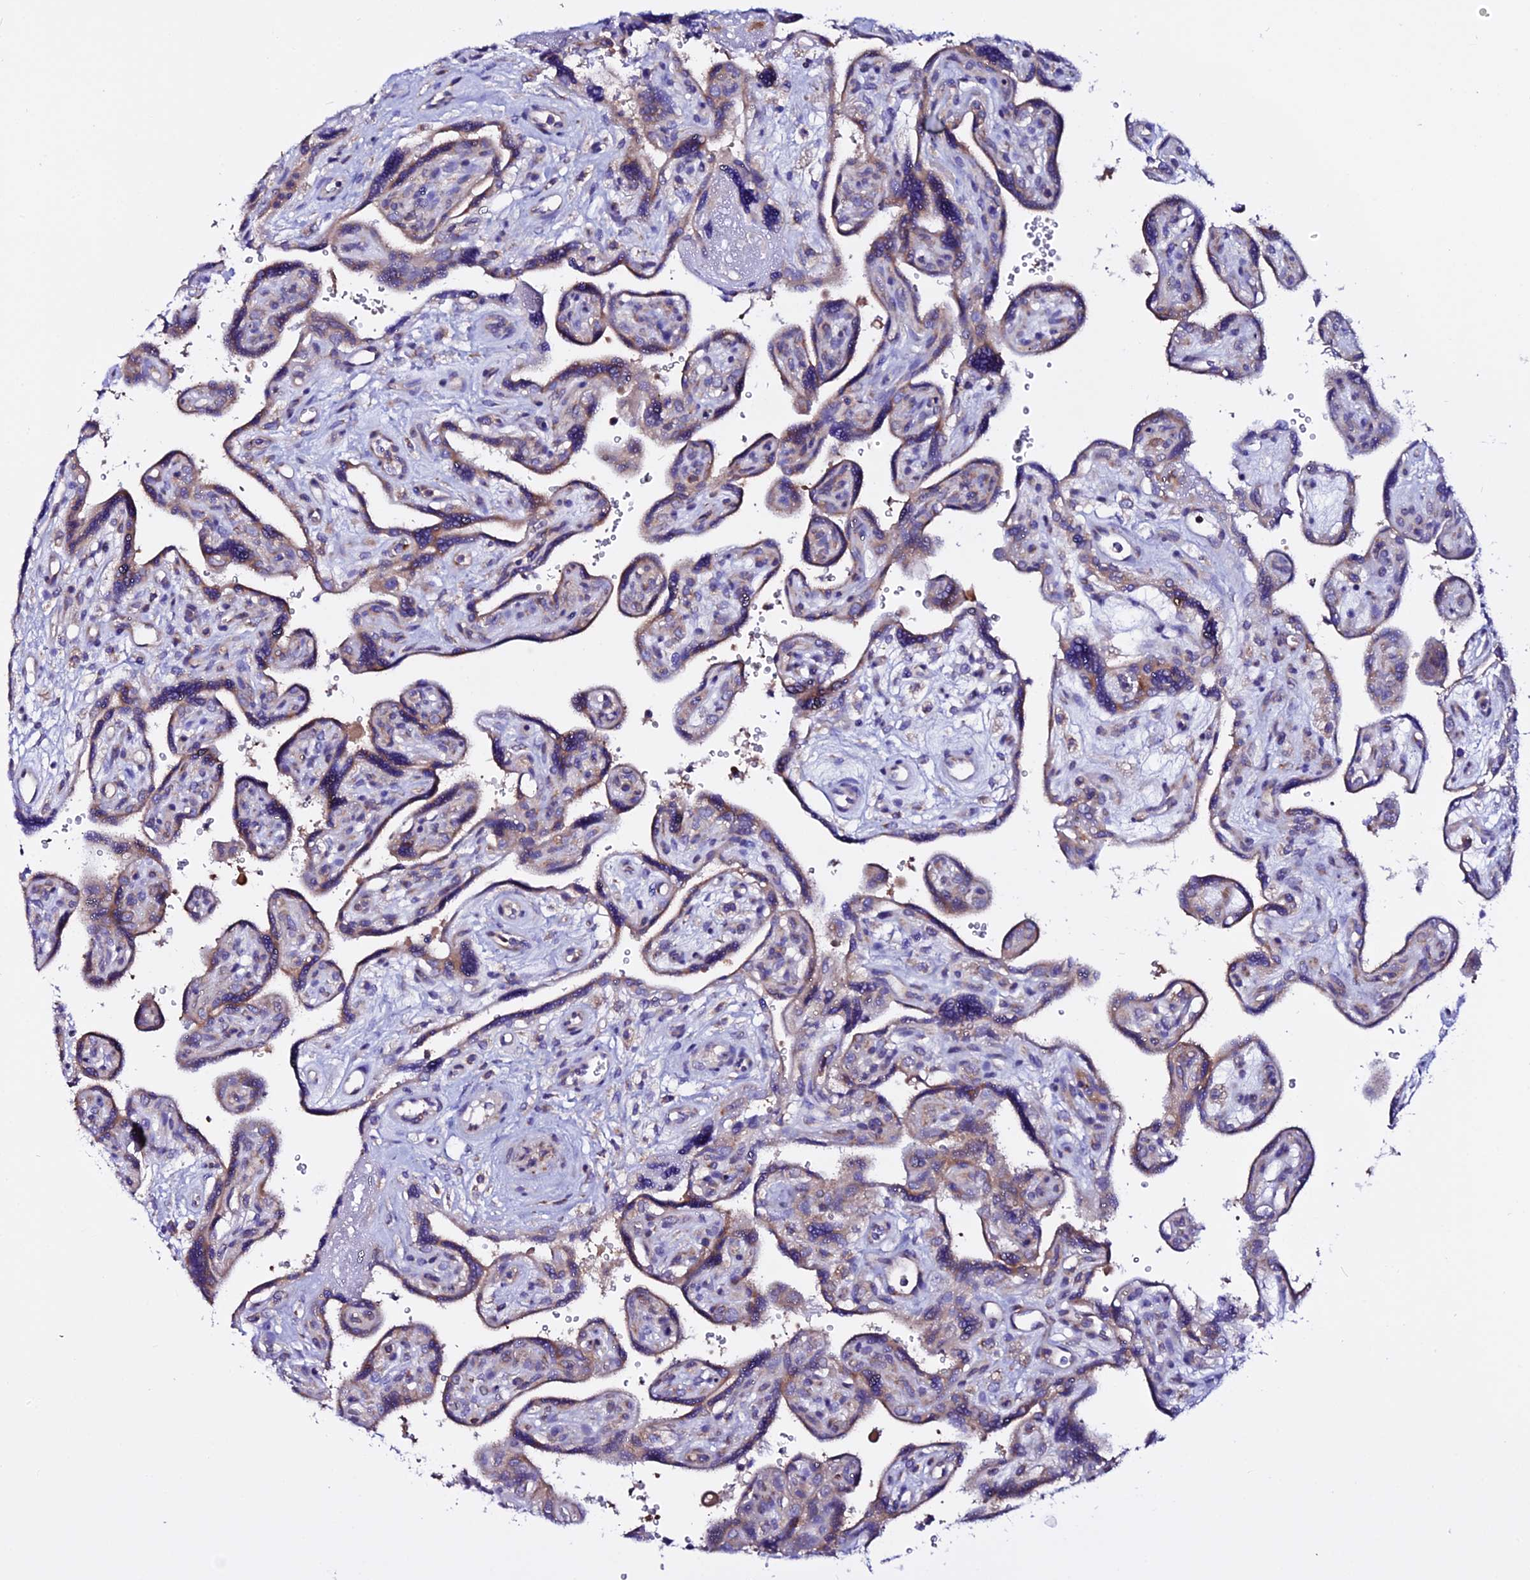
{"staining": {"intensity": "strong", "quantity": ">75%", "location": "cytoplasmic/membranous"}, "tissue": "placenta", "cell_type": "Decidual cells", "image_type": "normal", "snomed": [{"axis": "morphology", "description": "Normal tissue, NOS"}, {"axis": "topography", "description": "Placenta"}], "caption": "Brown immunohistochemical staining in normal human placenta displays strong cytoplasmic/membranous staining in approximately >75% of decidual cells. Nuclei are stained in blue.", "gene": "EEF1G", "patient": {"sex": "female", "age": 39}}